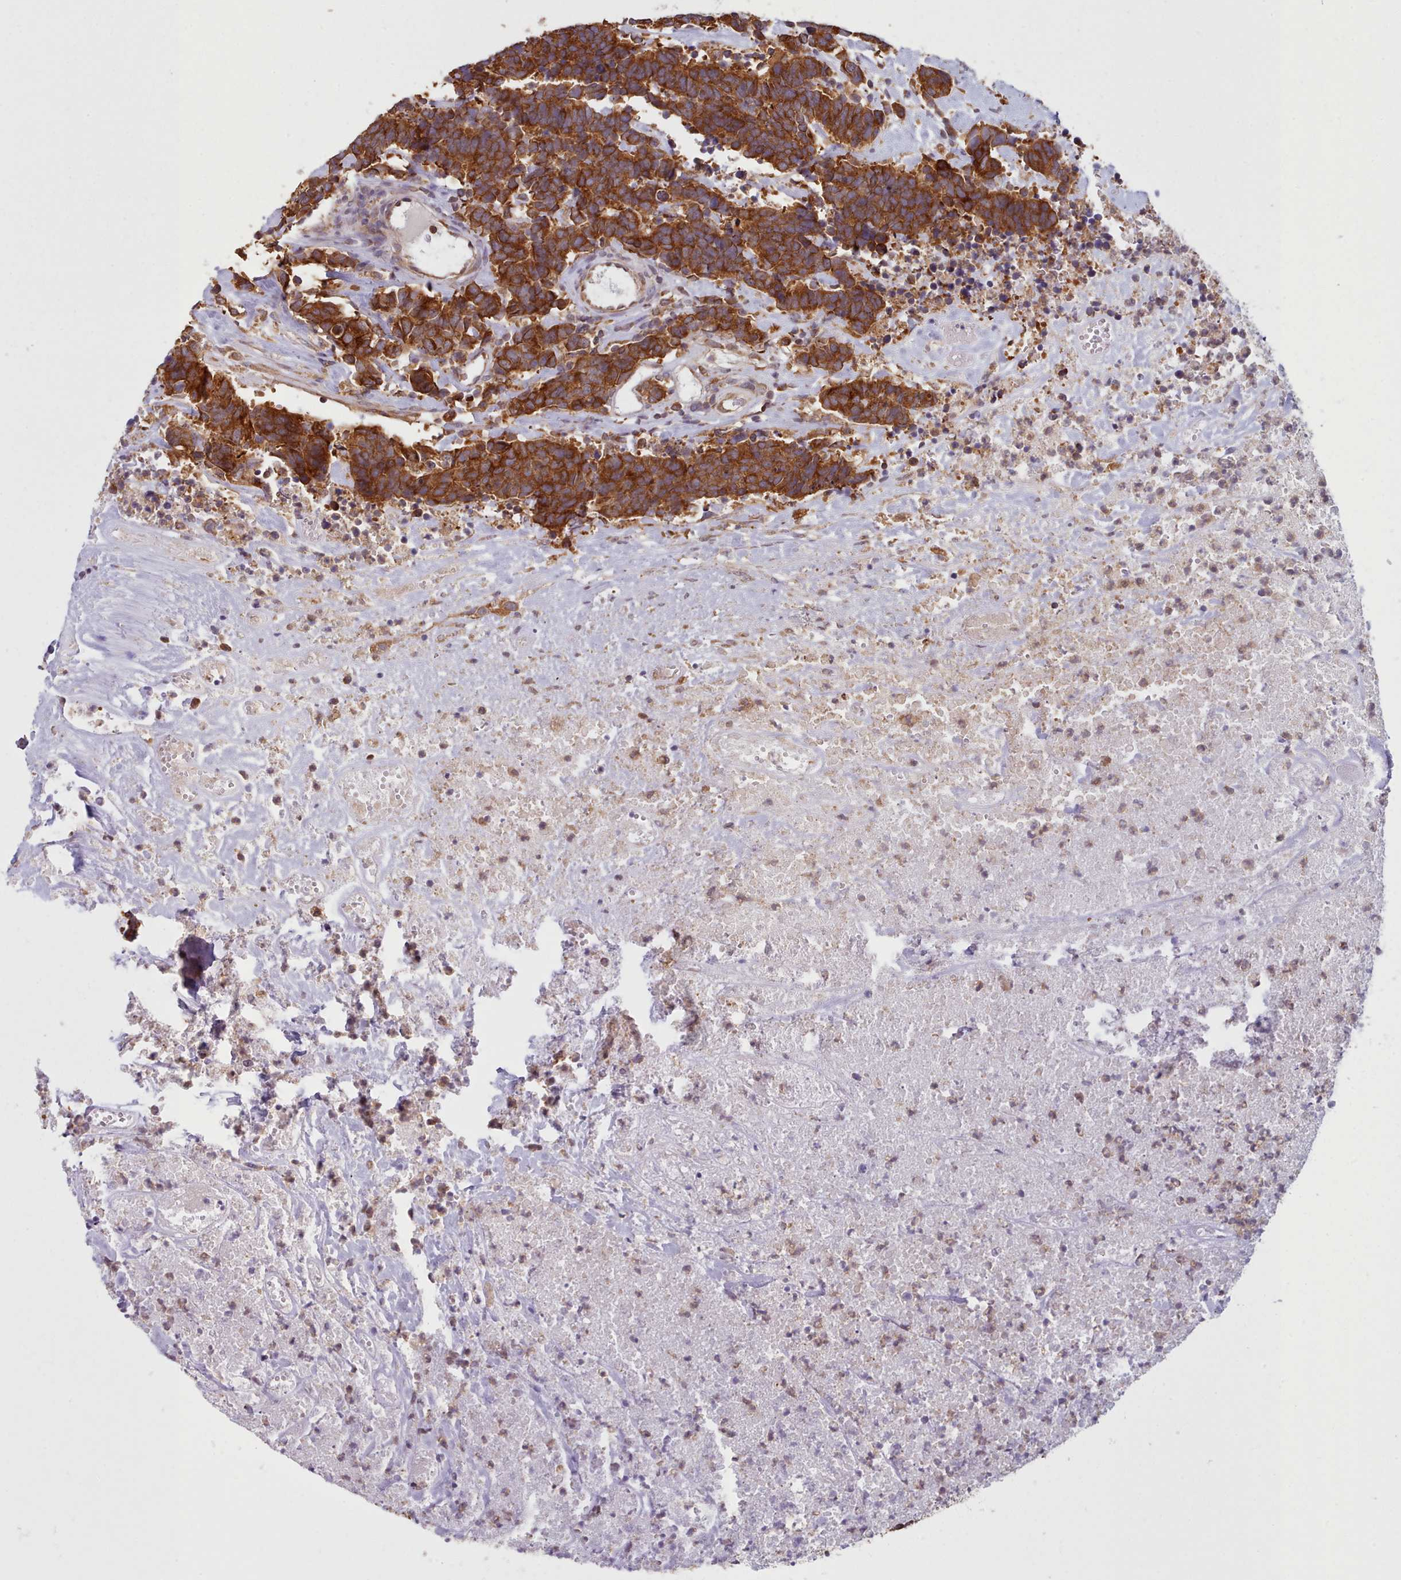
{"staining": {"intensity": "strong", "quantity": ">75%", "location": "cytoplasmic/membranous"}, "tissue": "carcinoid", "cell_type": "Tumor cells", "image_type": "cancer", "snomed": [{"axis": "morphology", "description": "Carcinoma, NOS"}, {"axis": "morphology", "description": "Carcinoid, malignant, NOS"}, {"axis": "topography", "description": "Urinary bladder"}], "caption": "The photomicrograph exhibits staining of carcinoid, revealing strong cytoplasmic/membranous protein expression (brown color) within tumor cells. (Brightfield microscopy of DAB IHC at high magnification).", "gene": "CRYBG1", "patient": {"sex": "male", "age": 57}}